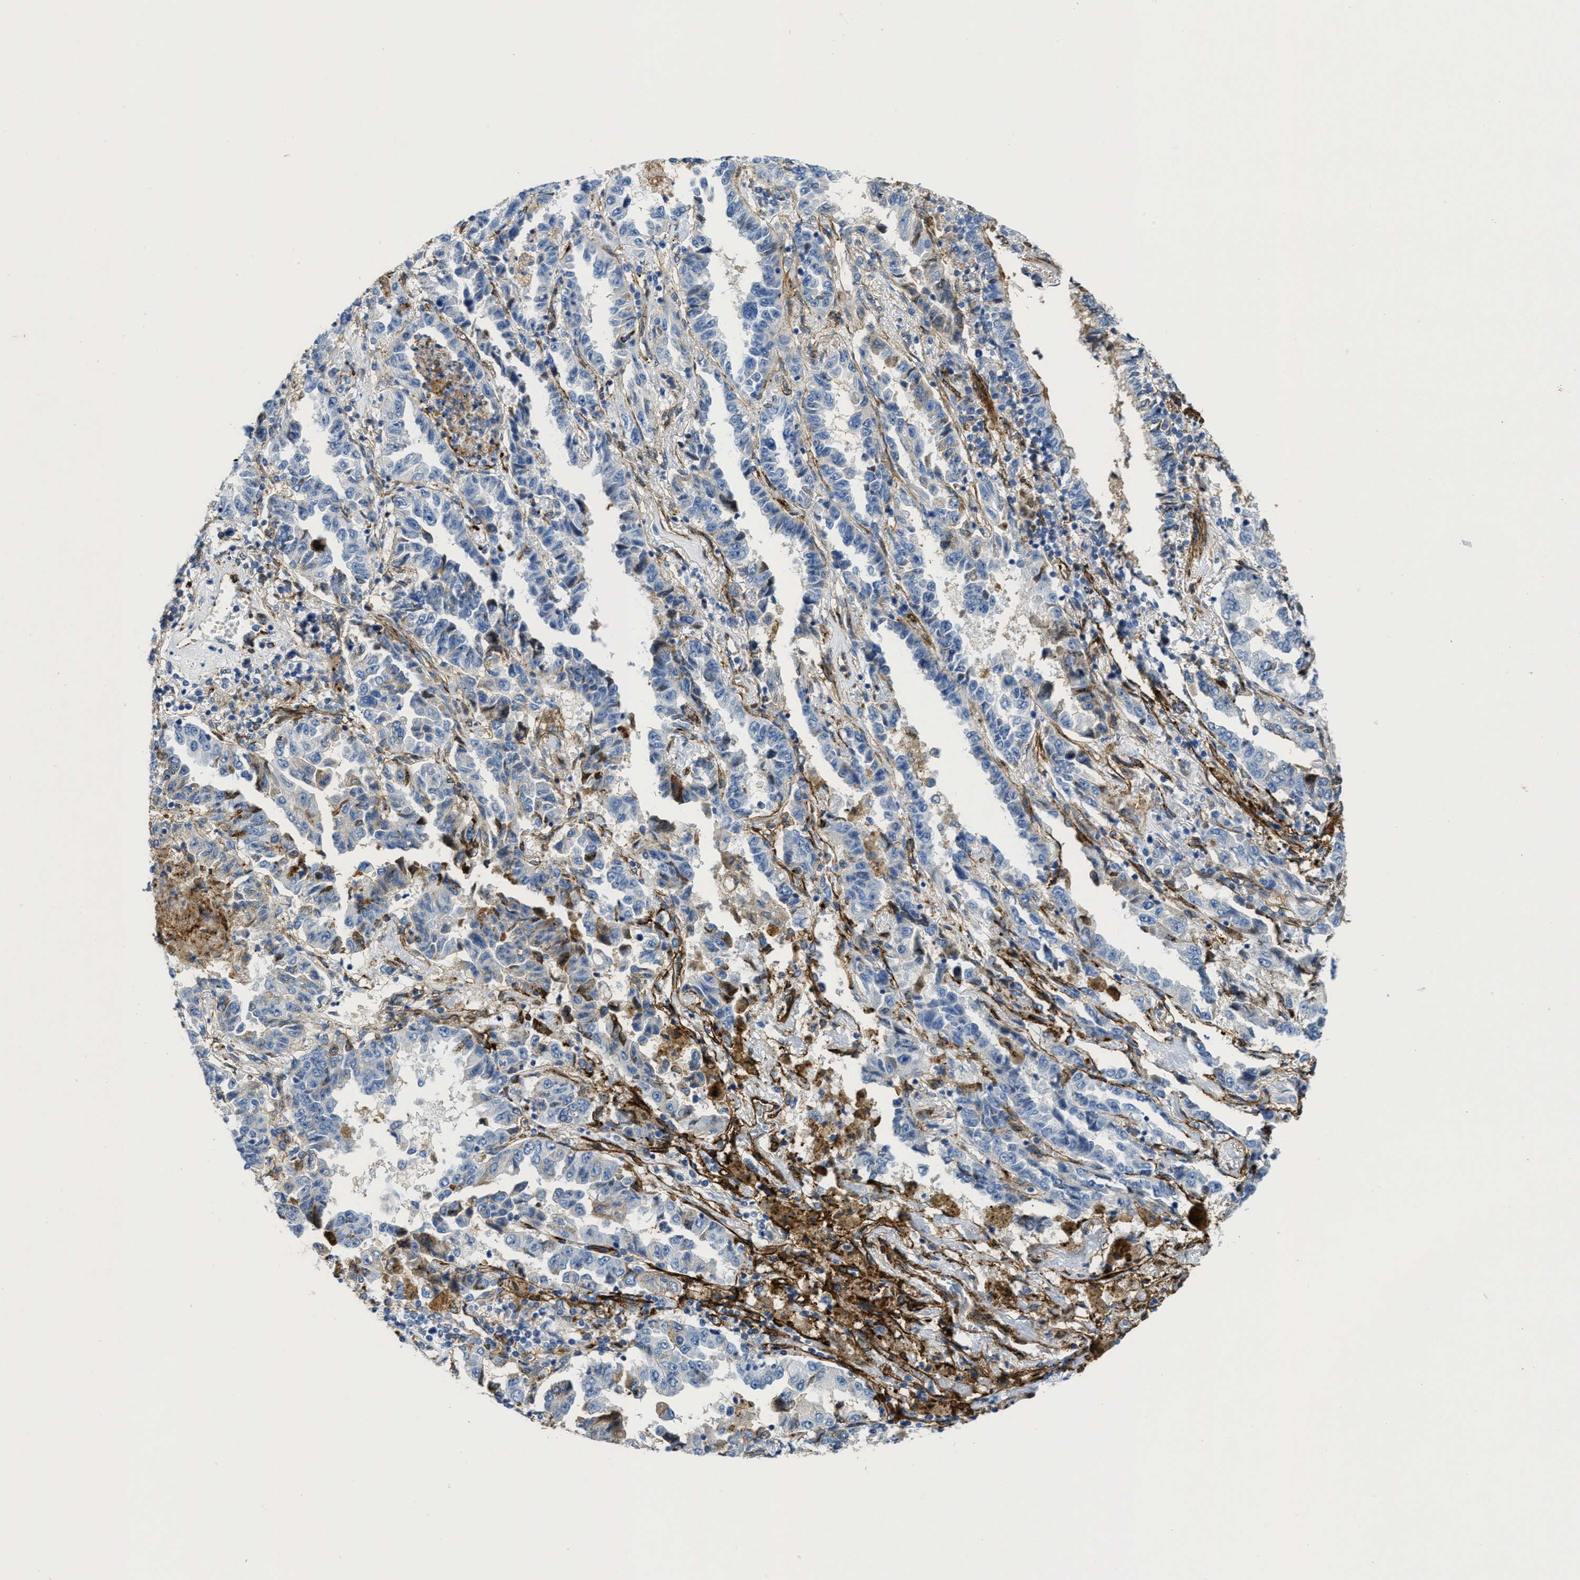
{"staining": {"intensity": "weak", "quantity": "<25%", "location": "cytoplasmic/membranous"}, "tissue": "lung cancer", "cell_type": "Tumor cells", "image_type": "cancer", "snomed": [{"axis": "morphology", "description": "Adenocarcinoma, NOS"}, {"axis": "topography", "description": "Lung"}], "caption": "An image of human lung cancer (adenocarcinoma) is negative for staining in tumor cells.", "gene": "NAB1", "patient": {"sex": "female", "age": 51}}